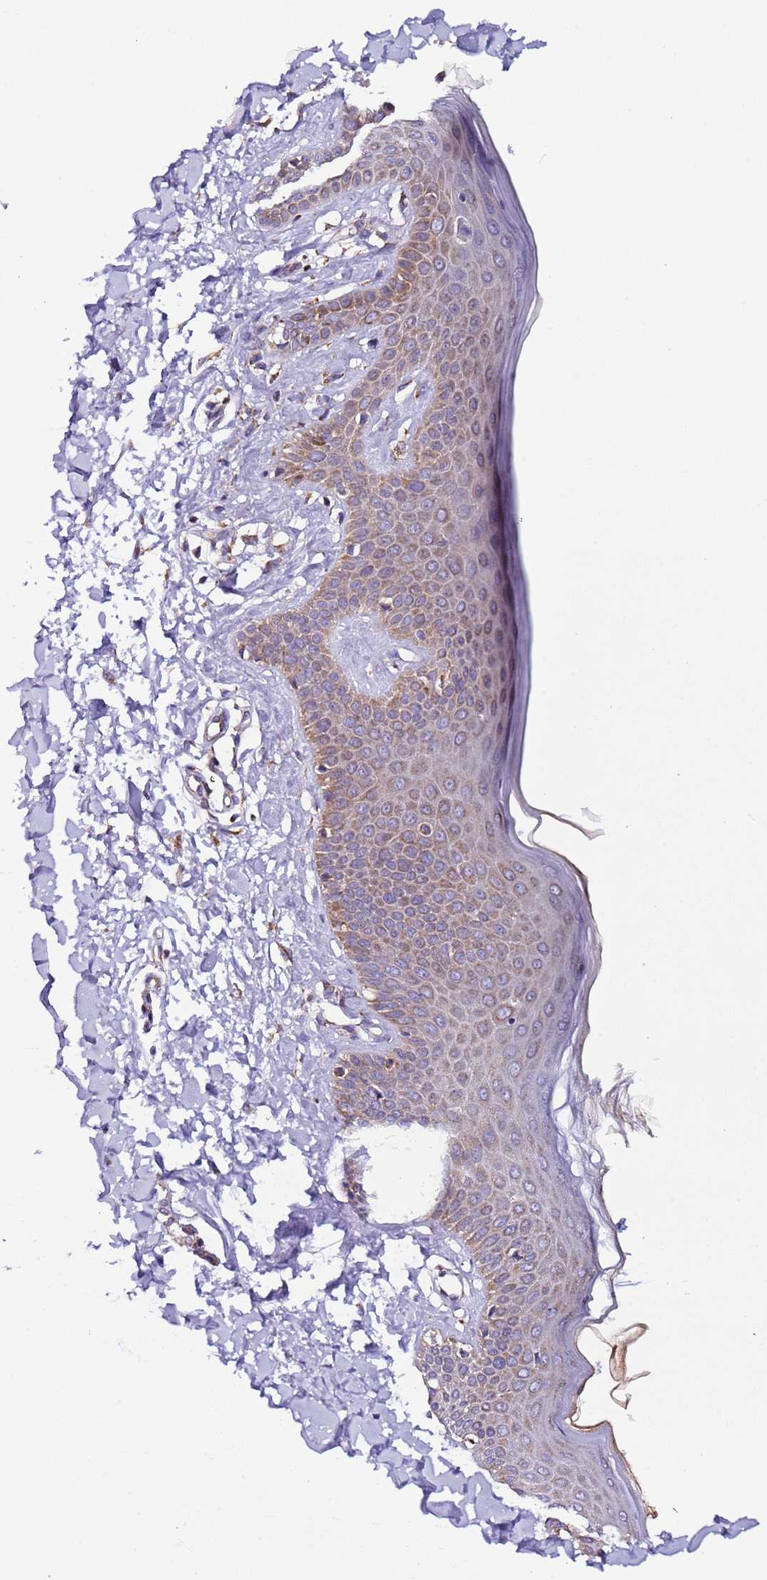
{"staining": {"intensity": "negative", "quantity": "none", "location": "none"}, "tissue": "skin", "cell_type": "Fibroblasts", "image_type": "normal", "snomed": [{"axis": "morphology", "description": "Normal tissue, NOS"}, {"axis": "topography", "description": "Skin"}], "caption": "IHC of unremarkable skin reveals no positivity in fibroblasts.", "gene": "AHI1", "patient": {"sex": "male", "age": 52}}